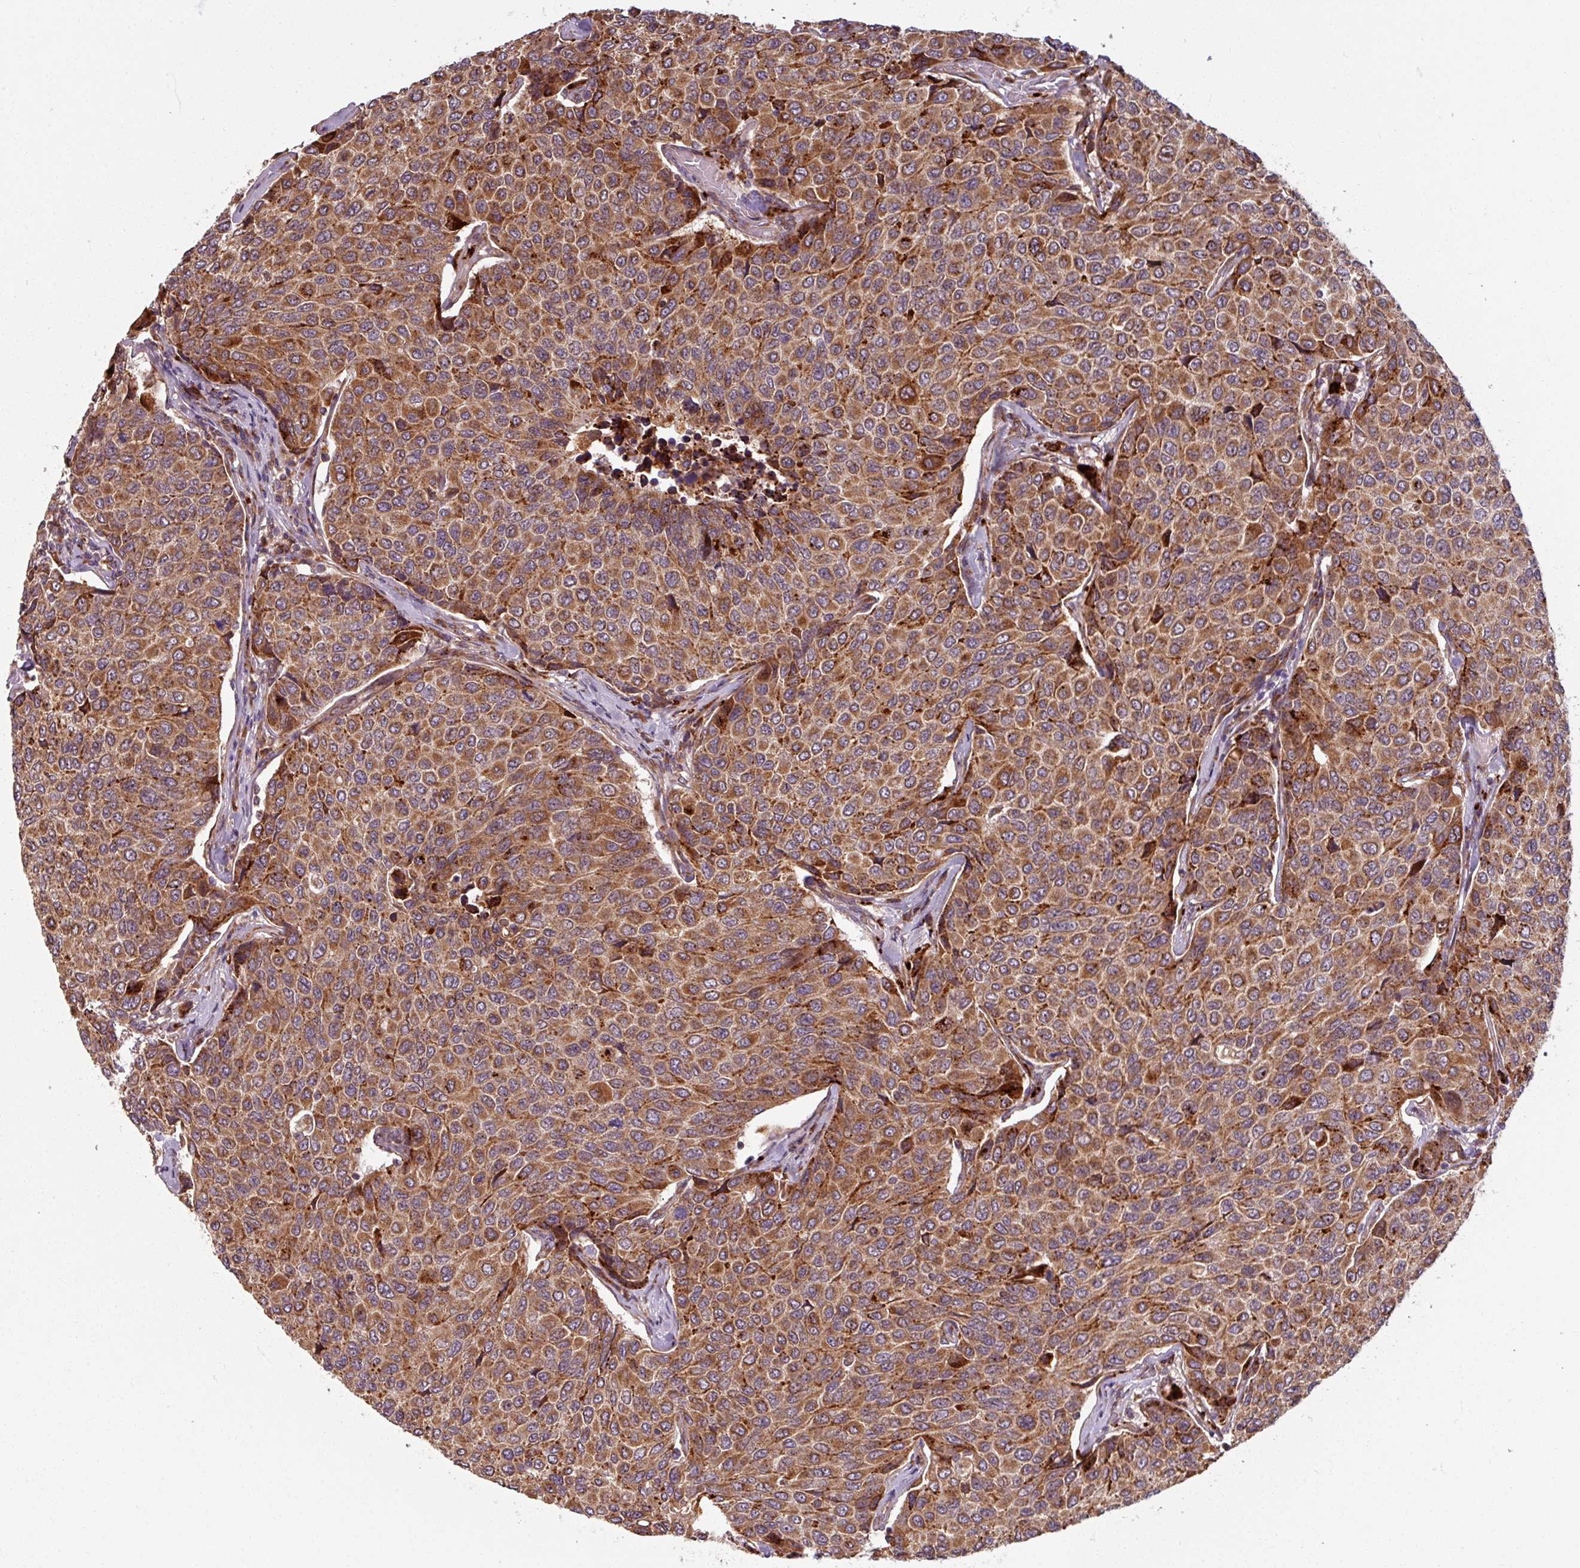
{"staining": {"intensity": "moderate", "quantity": ">75%", "location": "cytoplasmic/membranous"}, "tissue": "breast cancer", "cell_type": "Tumor cells", "image_type": "cancer", "snomed": [{"axis": "morphology", "description": "Duct carcinoma"}, {"axis": "topography", "description": "Breast"}], "caption": "Immunohistochemistry (IHC) micrograph of breast invasive ductal carcinoma stained for a protein (brown), which displays medium levels of moderate cytoplasmic/membranous staining in about >75% of tumor cells.", "gene": "MAGT1", "patient": {"sex": "female", "age": 55}}